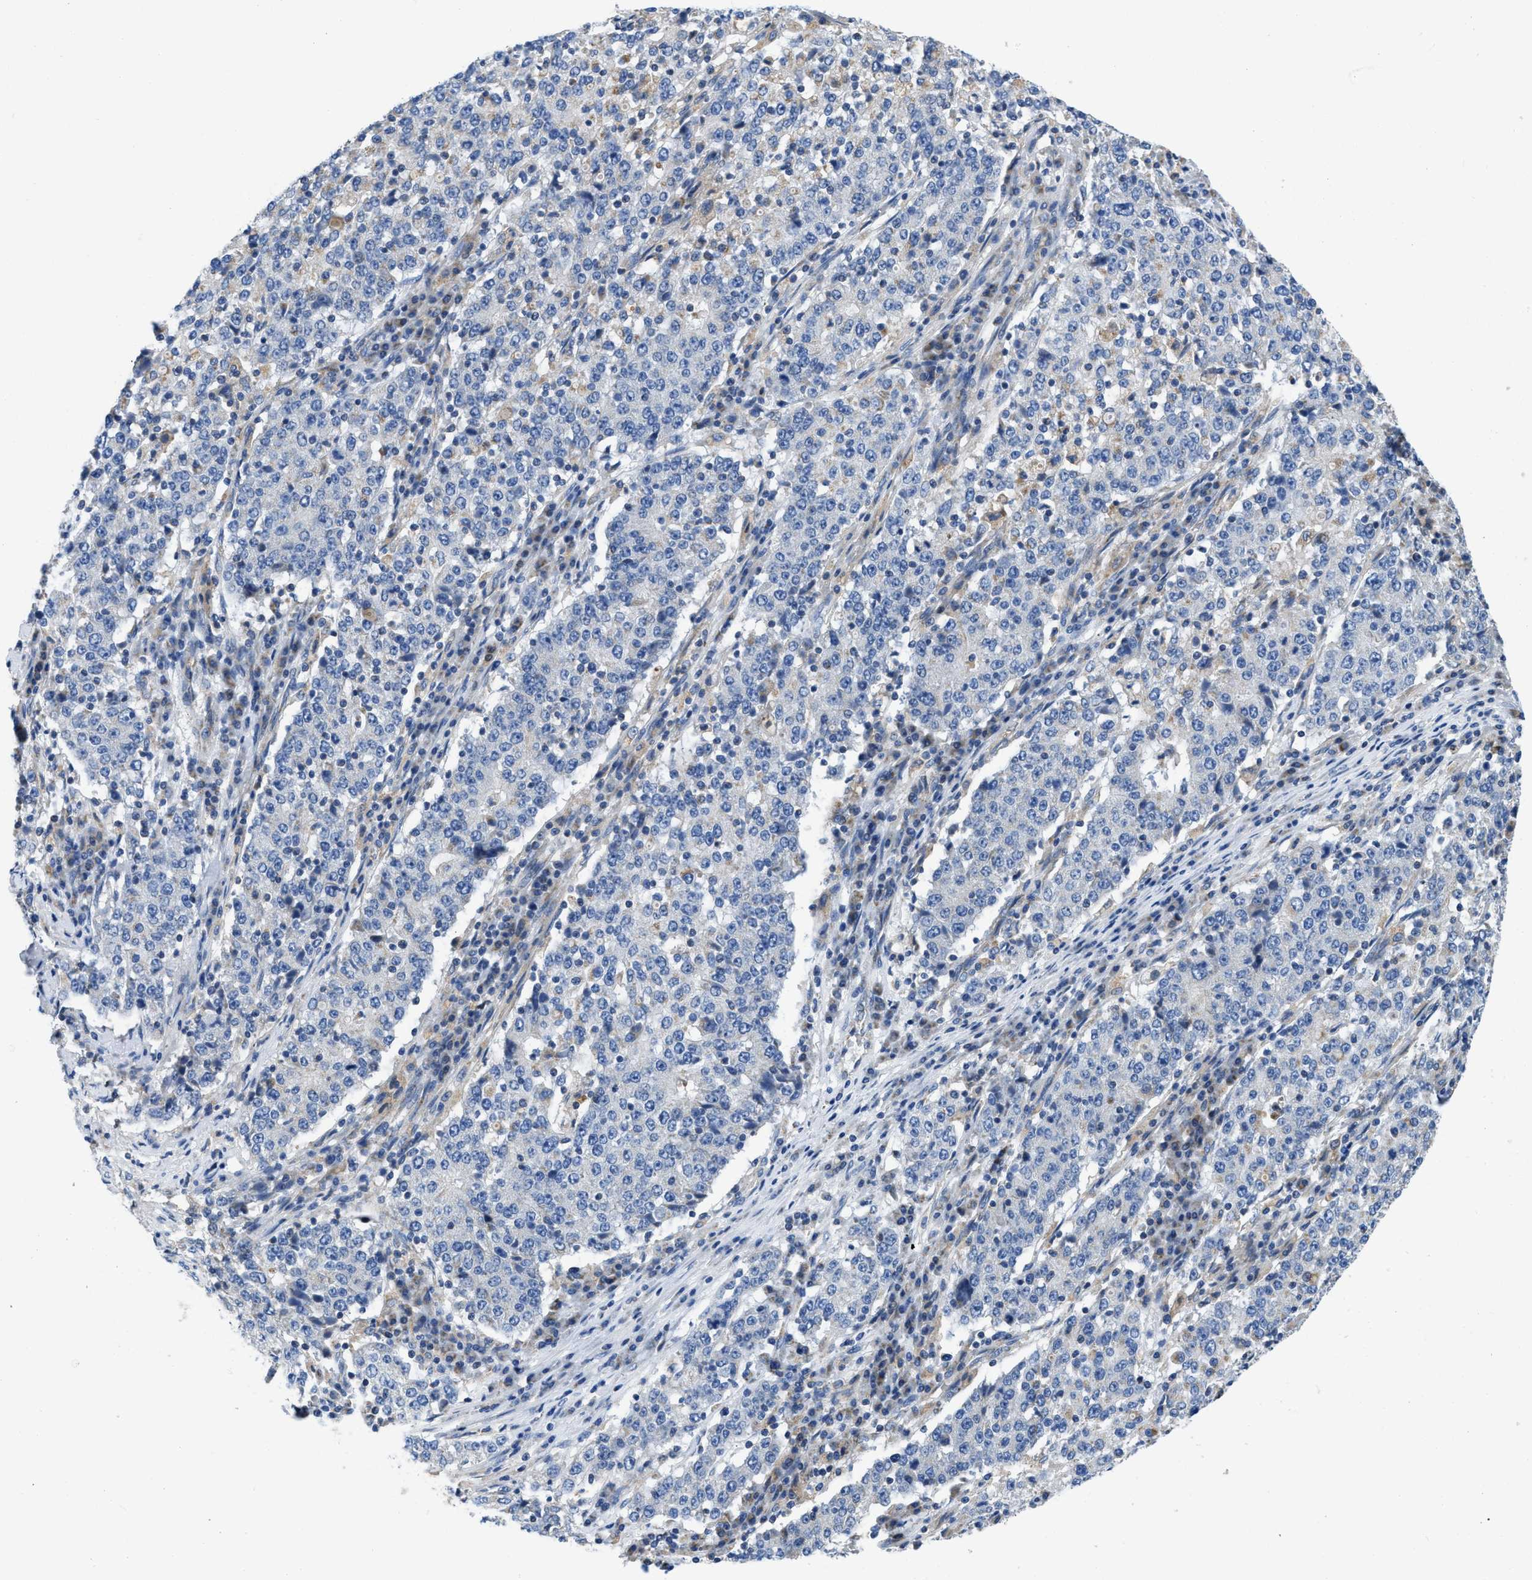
{"staining": {"intensity": "negative", "quantity": "none", "location": "none"}, "tissue": "stomach cancer", "cell_type": "Tumor cells", "image_type": "cancer", "snomed": [{"axis": "morphology", "description": "Adenocarcinoma, NOS"}, {"axis": "topography", "description": "Stomach"}], "caption": "This image is of stomach cancer stained with immunohistochemistry to label a protein in brown with the nuclei are counter-stained blue. There is no staining in tumor cells. (Brightfield microscopy of DAB IHC at high magnification).", "gene": "SLC25A13", "patient": {"sex": "male", "age": 59}}